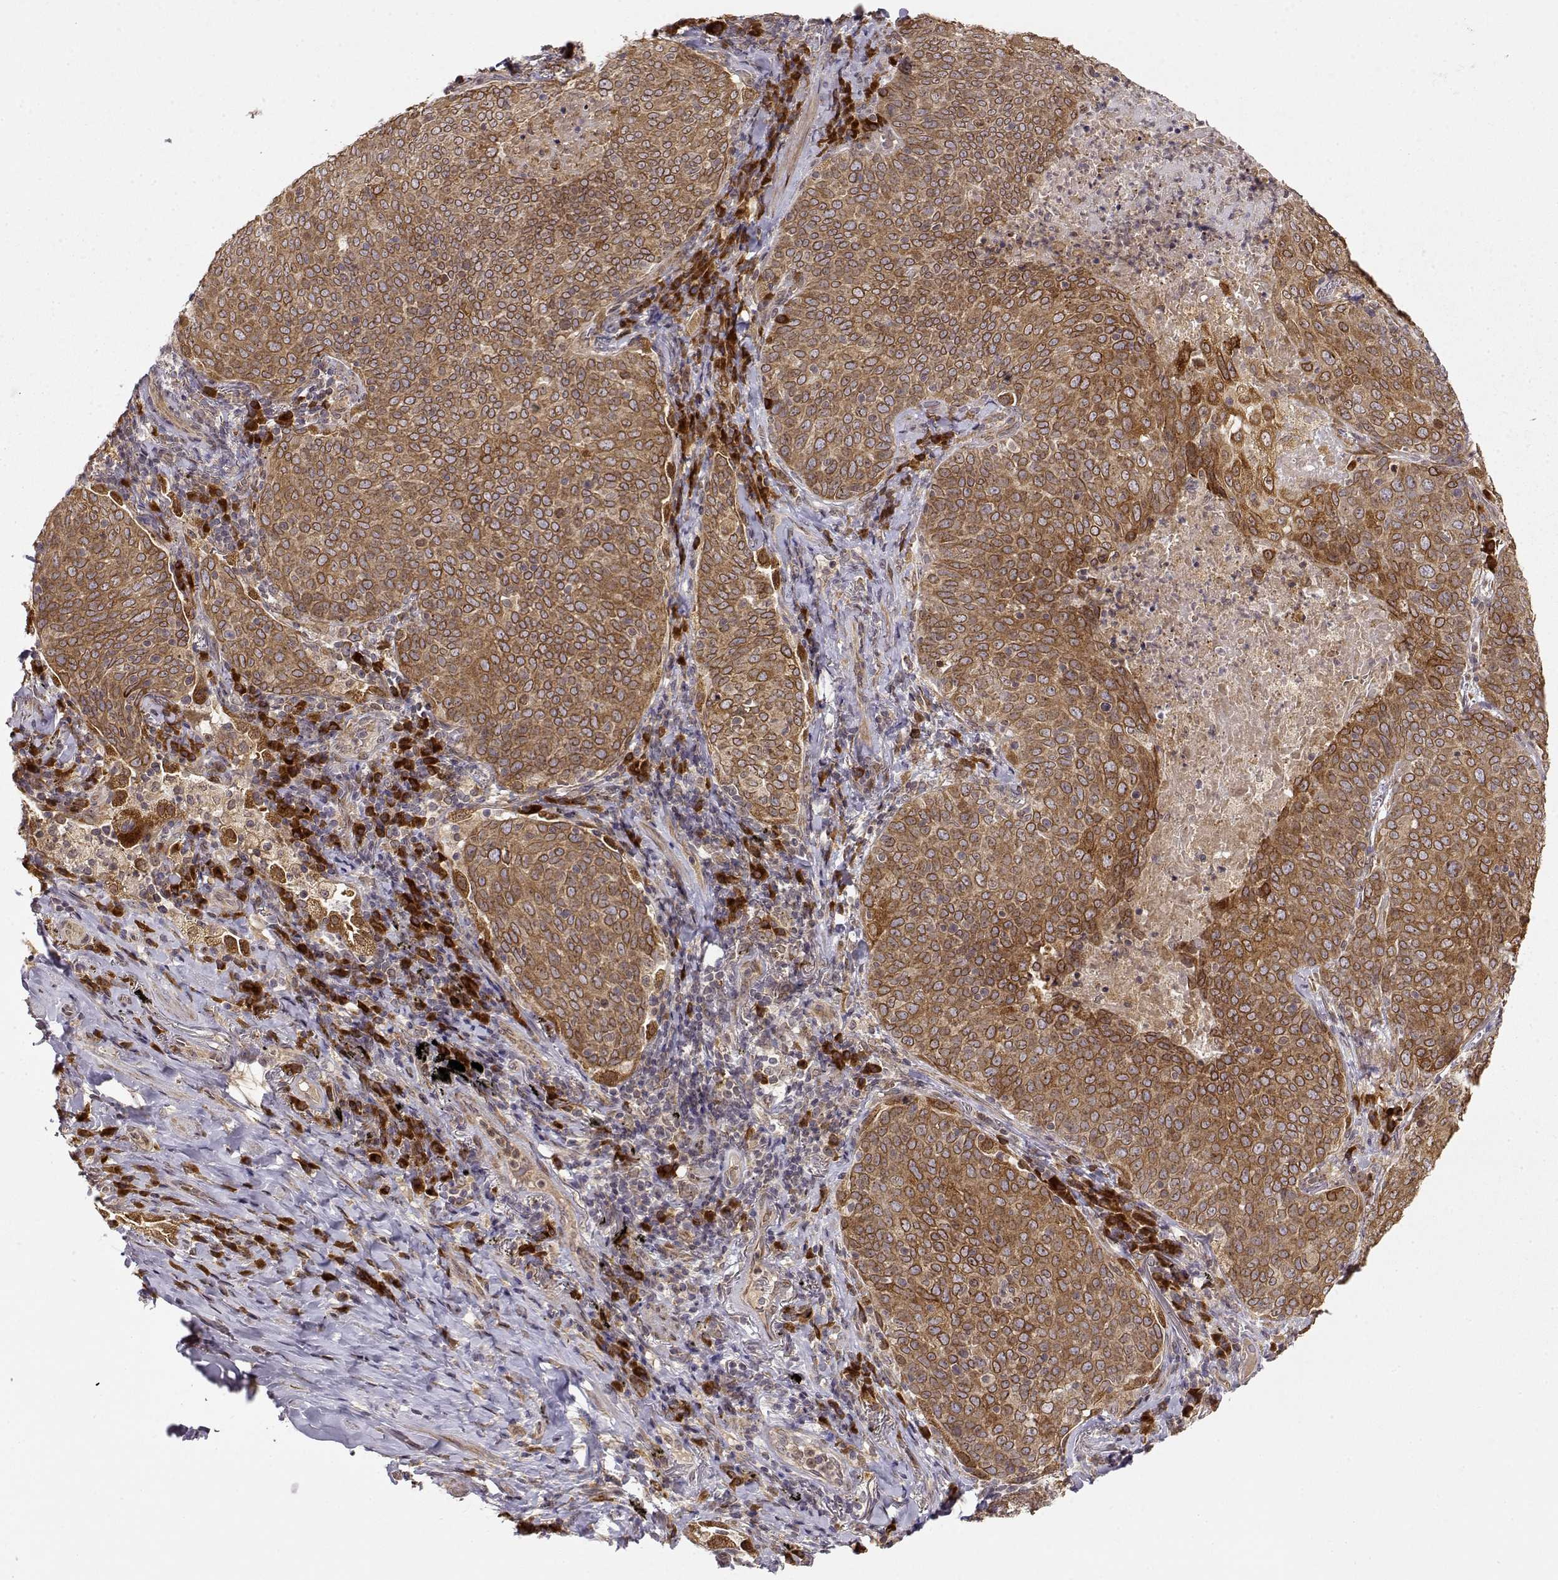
{"staining": {"intensity": "moderate", "quantity": ">75%", "location": "cytoplasmic/membranous"}, "tissue": "lung cancer", "cell_type": "Tumor cells", "image_type": "cancer", "snomed": [{"axis": "morphology", "description": "Squamous cell carcinoma, NOS"}, {"axis": "topography", "description": "Lung"}], "caption": "Lung squamous cell carcinoma stained with a brown dye demonstrates moderate cytoplasmic/membranous positive expression in about >75% of tumor cells.", "gene": "ERGIC2", "patient": {"sex": "male", "age": 82}}